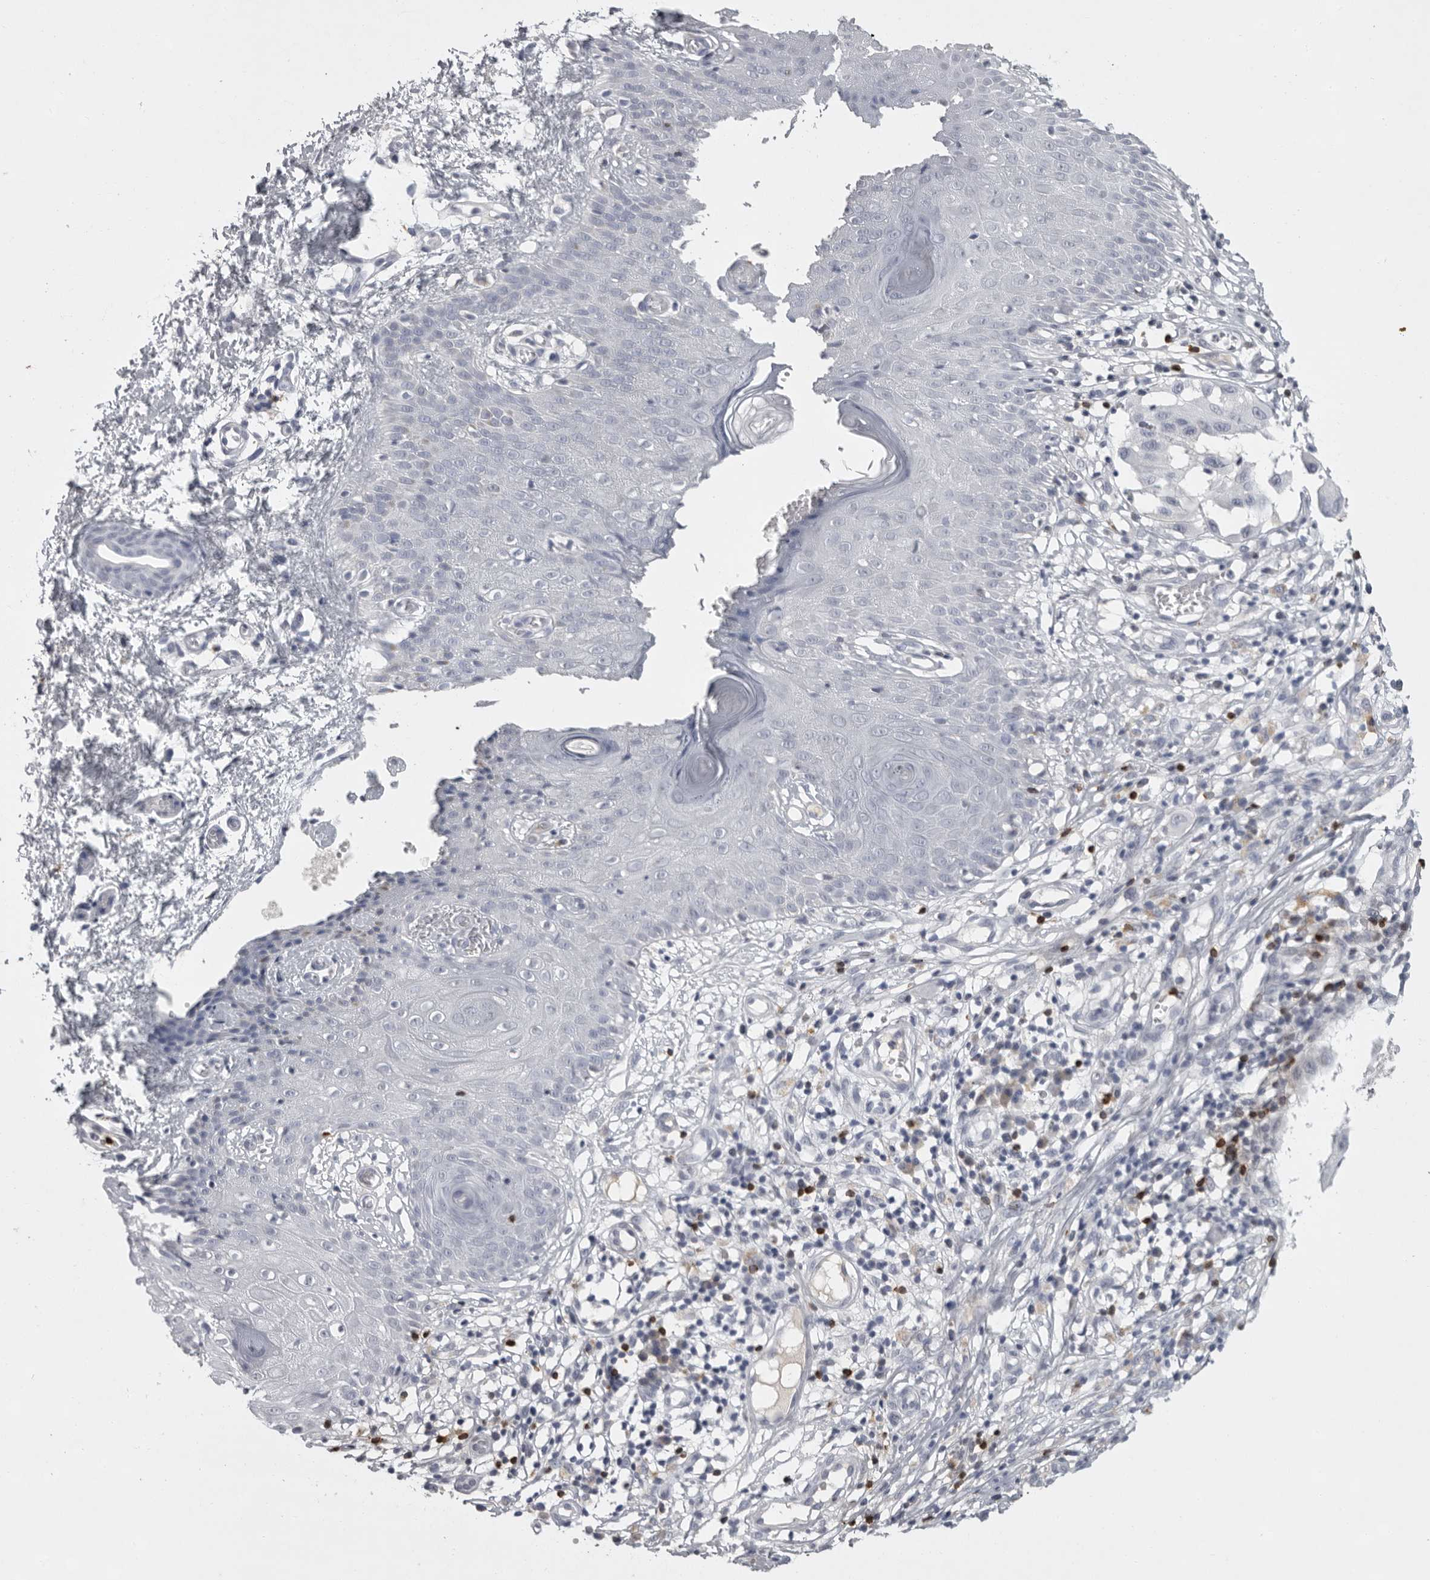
{"staining": {"intensity": "negative", "quantity": "none", "location": "none"}, "tissue": "melanoma", "cell_type": "Tumor cells", "image_type": "cancer", "snomed": [{"axis": "morphology", "description": "Malignant melanoma, NOS"}, {"axis": "topography", "description": "Skin"}], "caption": "DAB immunohistochemical staining of human malignant melanoma demonstrates no significant positivity in tumor cells.", "gene": "GNLY", "patient": {"sex": "male", "age": 30}}